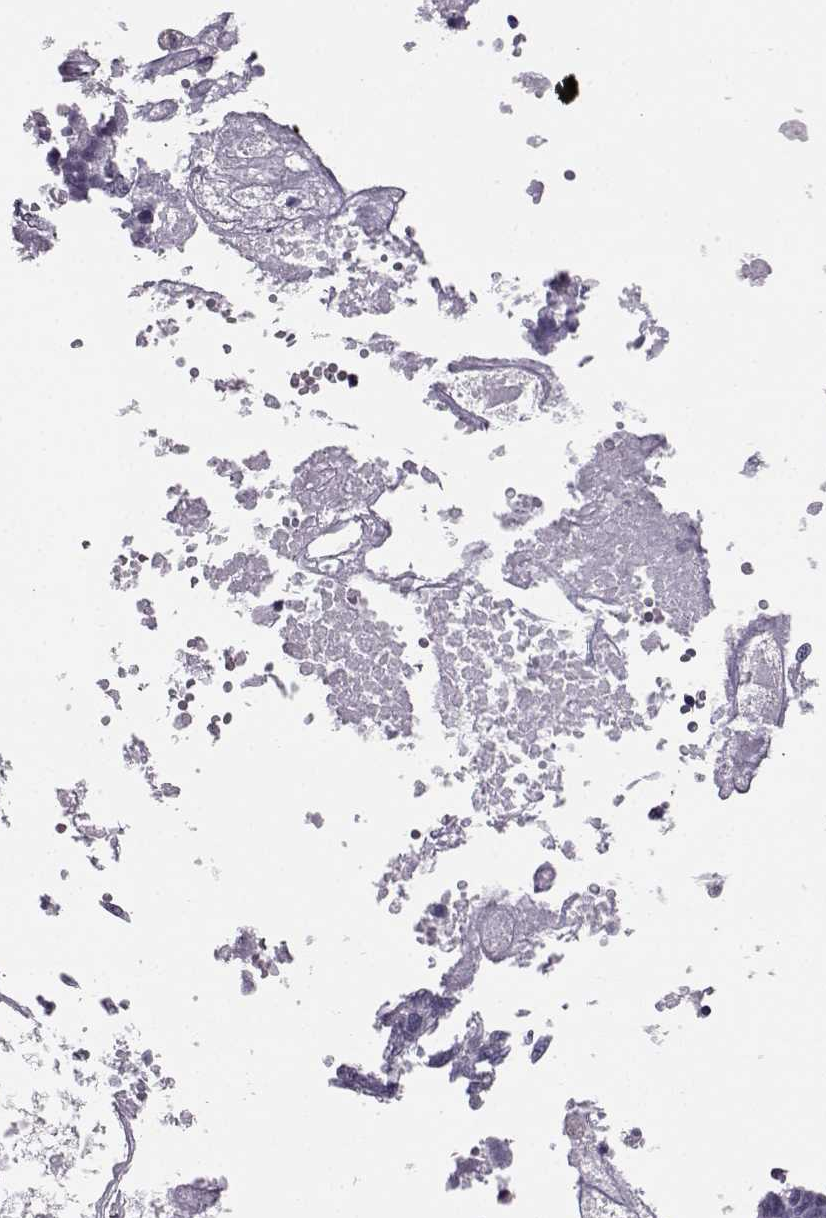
{"staining": {"intensity": "negative", "quantity": "none", "location": "none"}, "tissue": "ovarian cancer", "cell_type": "Tumor cells", "image_type": "cancer", "snomed": [{"axis": "morphology", "description": "Carcinoma, endometroid"}, {"axis": "topography", "description": "Ovary"}], "caption": "Human ovarian endometroid carcinoma stained for a protein using immunohistochemistry reveals no staining in tumor cells.", "gene": "JSRP1", "patient": {"sex": "female", "age": 58}}